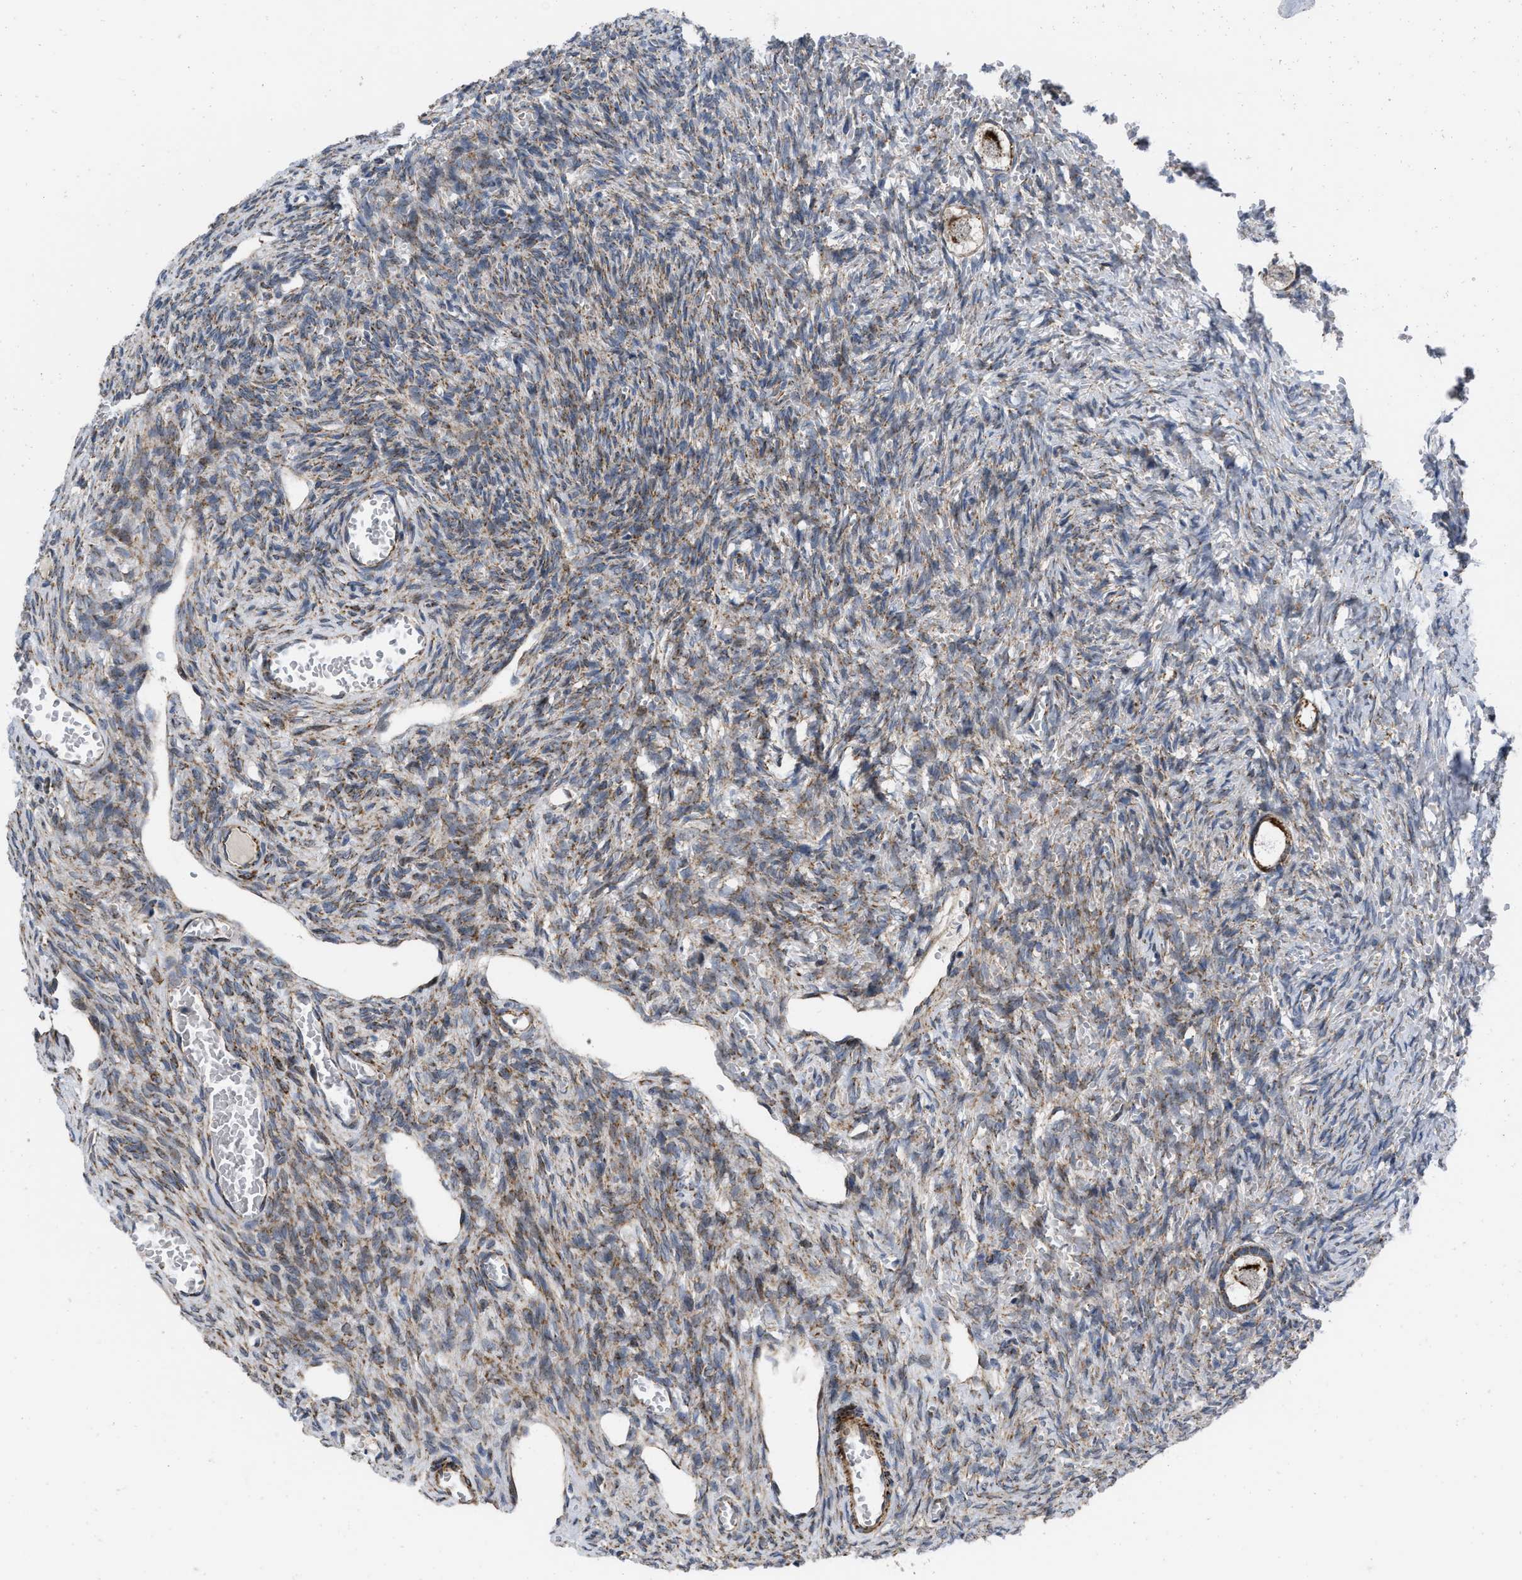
{"staining": {"intensity": "strong", "quantity": ">75%", "location": "cytoplasmic/membranous"}, "tissue": "ovary", "cell_type": "Follicle cells", "image_type": "normal", "snomed": [{"axis": "morphology", "description": "Normal tissue, NOS"}, {"axis": "topography", "description": "Ovary"}], "caption": "This is a histology image of immunohistochemistry staining of benign ovary, which shows strong staining in the cytoplasmic/membranous of follicle cells.", "gene": "AKAP1", "patient": {"sex": "female", "age": 27}}